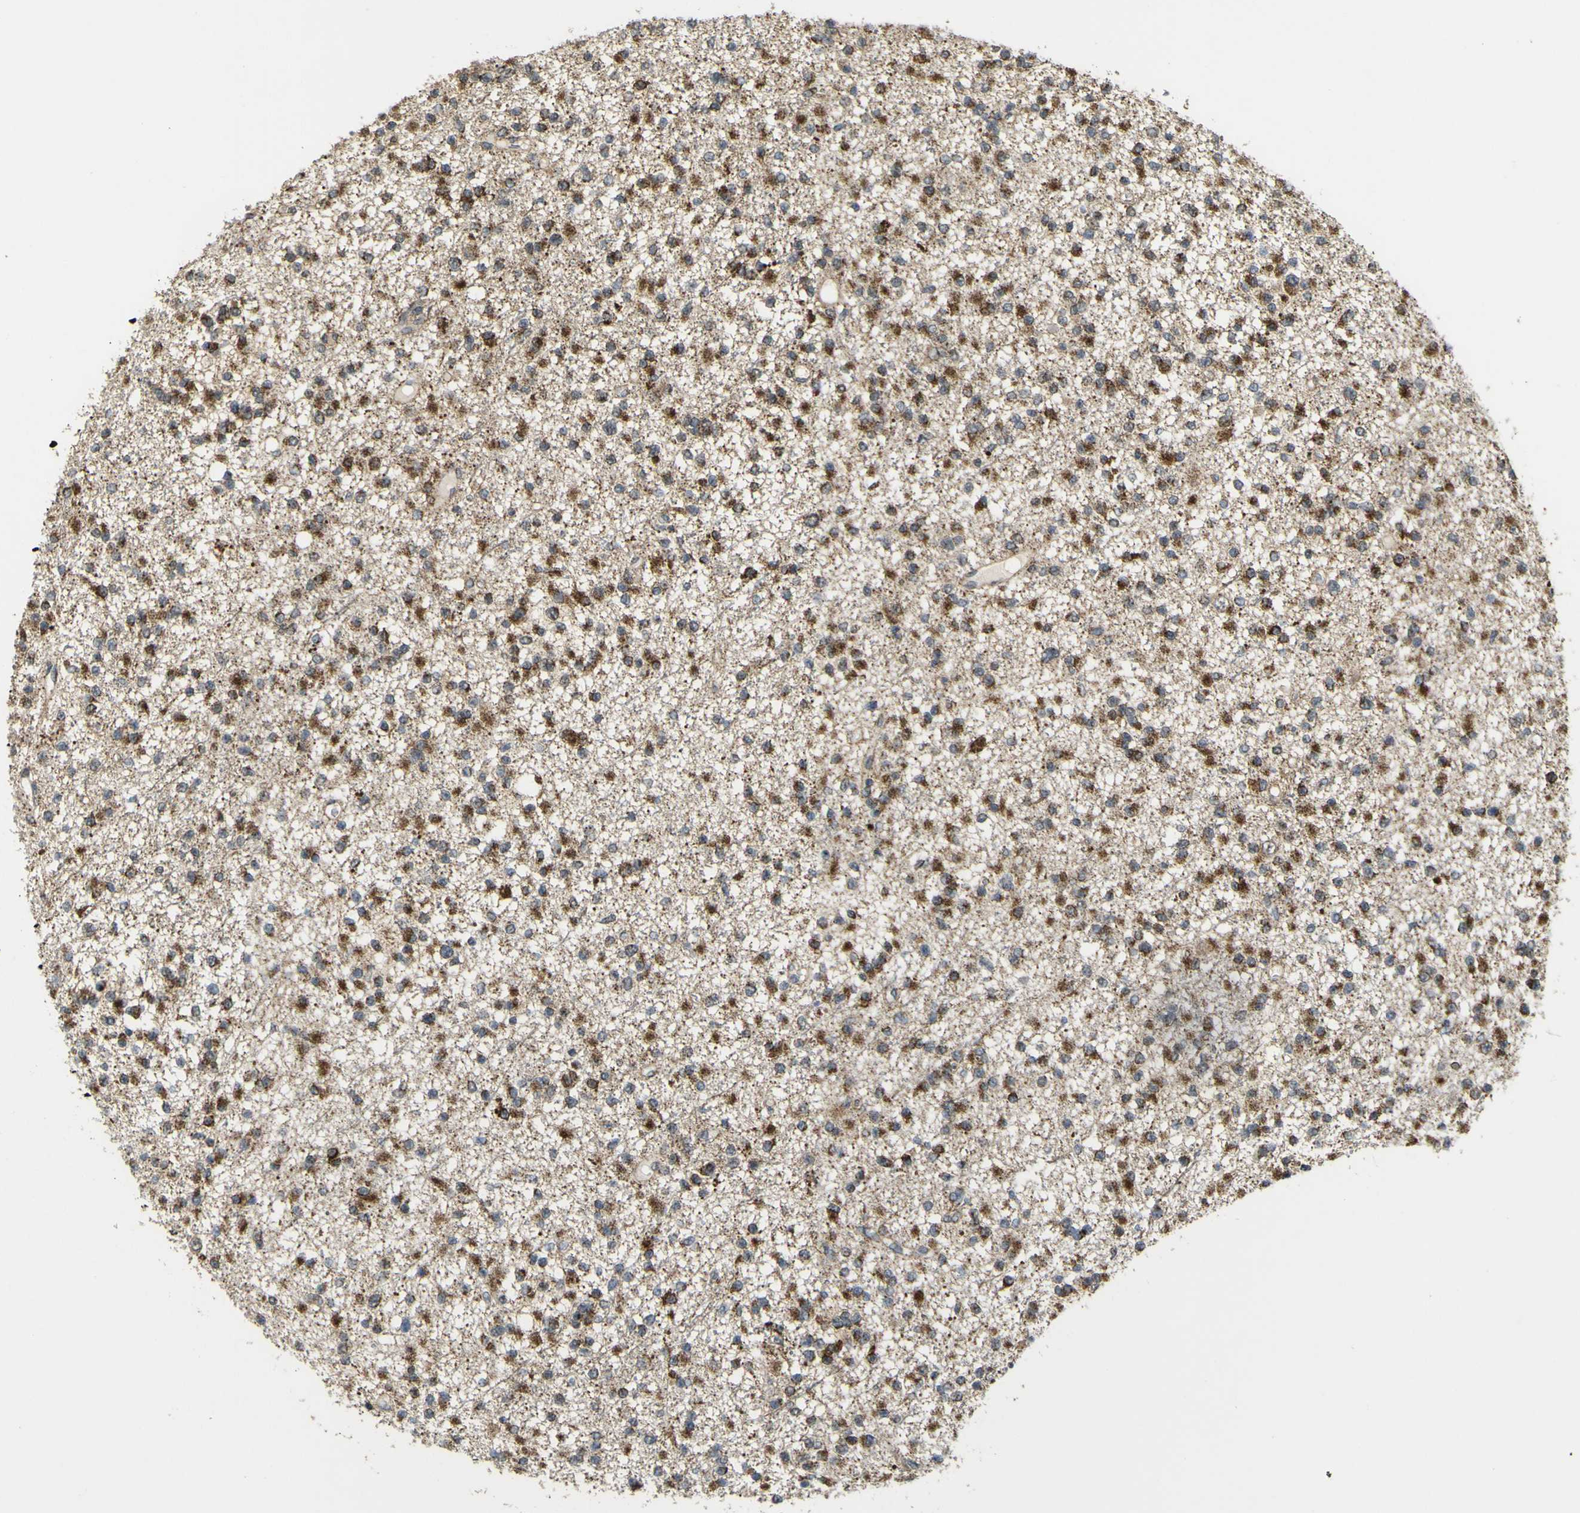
{"staining": {"intensity": "moderate", "quantity": ">75%", "location": "cytoplasmic/membranous"}, "tissue": "glioma", "cell_type": "Tumor cells", "image_type": "cancer", "snomed": [{"axis": "morphology", "description": "Glioma, malignant, Low grade"}, {"axis": "topography", "description": "Brain"}], "caption": "Immunohistochemical staining of human glioma reveals medium levels of moderate cytoplasmic/membranous expression in about >75% of tumor cells.", "gene": "ACBD5", "patient": {"sex": "female", "age": 22}}